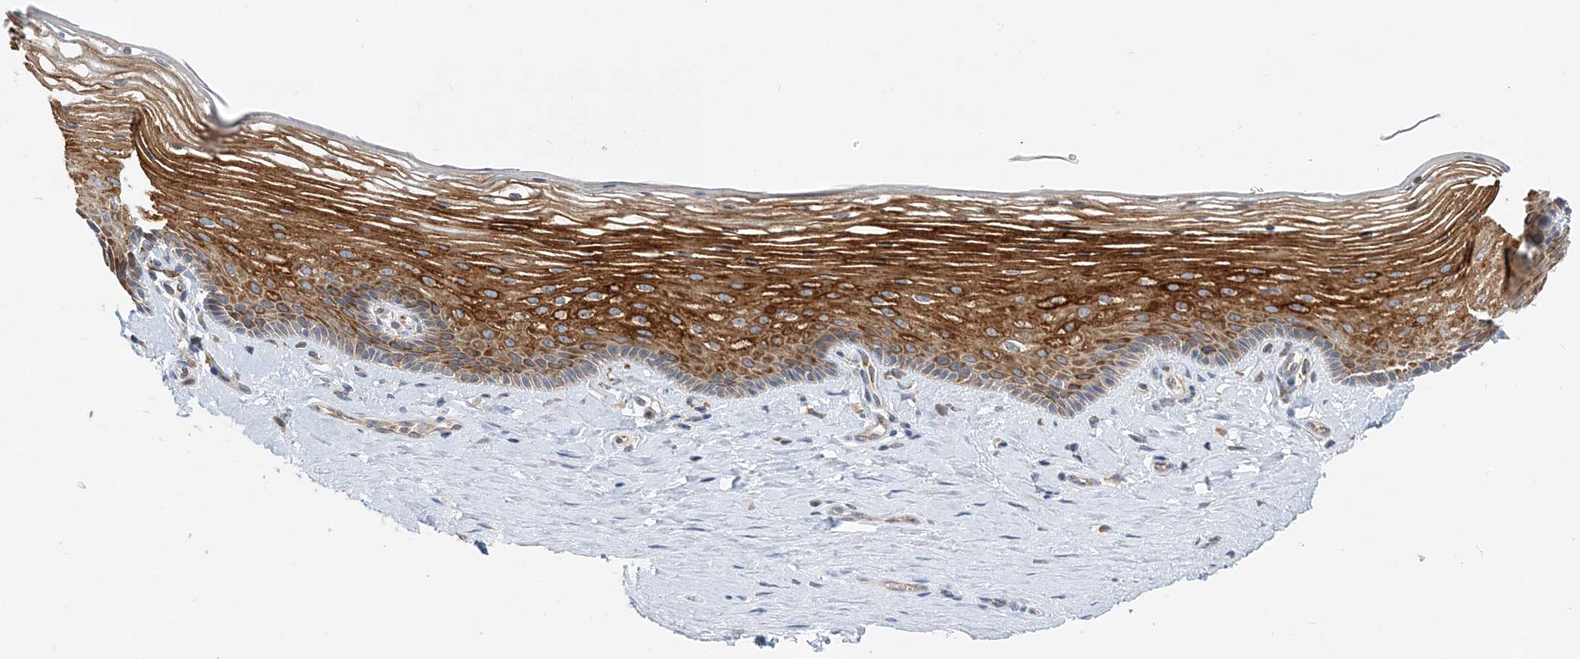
{"staining": {"intensity": "strong", "quantity": ">75%", "location": "cytoplasmic/membranous"}, "tissue": "vagina", "cell_type": "Squamous epithelial cells", "image_type": "normal", "snomed": [{"axis": "morphology", "description": "Normal tissue, NOS"}, {"axis": "topography", "description": "Vagina"}], "caption": "This histopathology image displays immunohistochemistry staining of benign human vagina, with high strong cytoplasmic/membranous positivity in approximately >75% of squamous epithelial cells.", "gene": "LARP4B", "patient": {"sex": "female", "age": 46}}